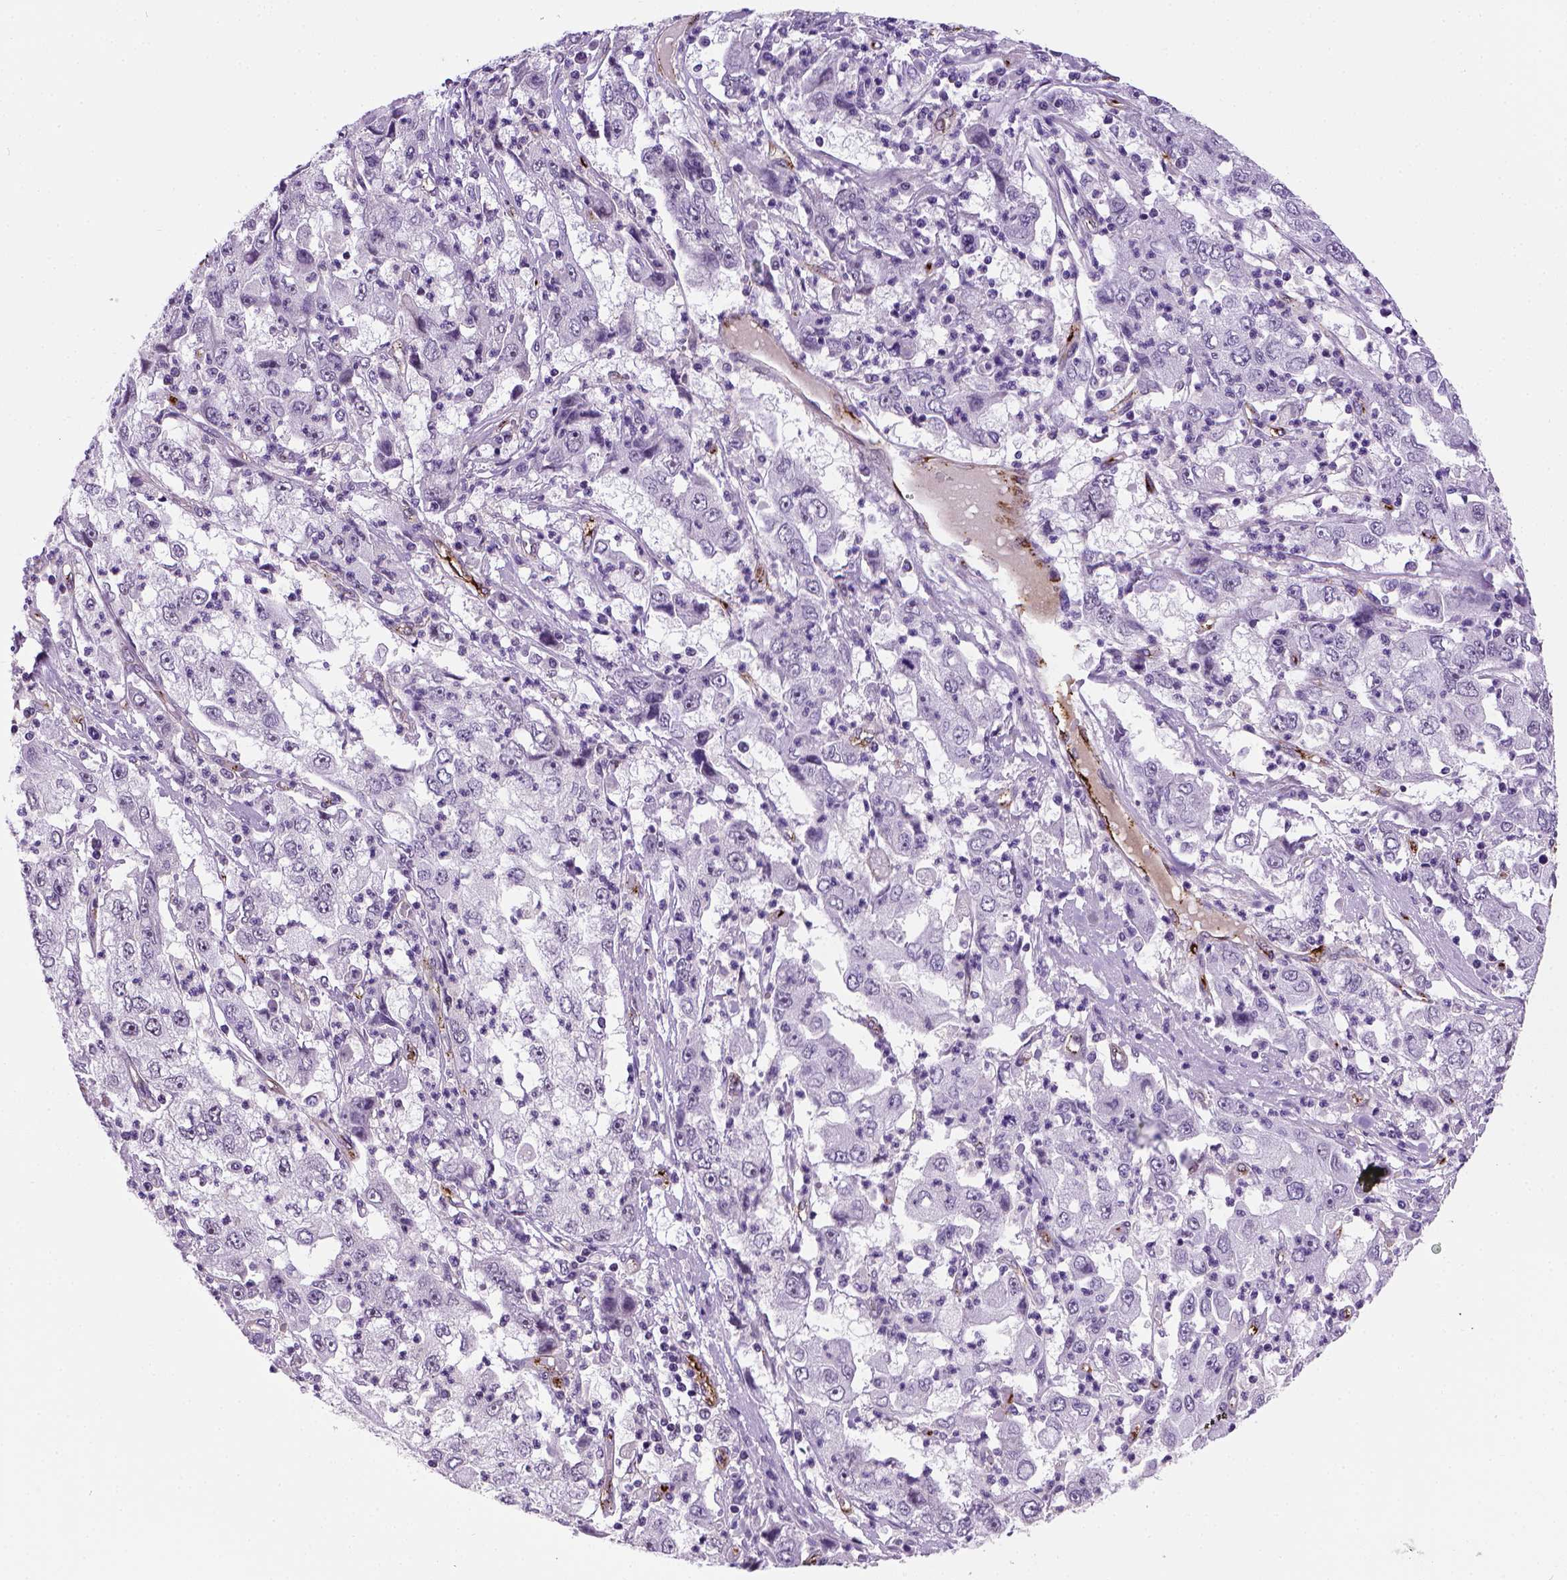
{"staining": {"intensity": "negative", "quantity": "none", "location": "none"}, "tissue": "cervical cancer", "cell_type": "Tumor cells", "image_type": "cancer", "snomed": [{"axis": "morphology", "description": "Squamous cell carcinoma, NOS"}, {"axis": "topography", "description": "Cervix"}], "caption": "Squamous cell carcinoma (cervical) stained for a protein using immunohistochemistry (IHC) displays no positivity tumor cells.", "gene": "VWF", "patient": {"sex": "female", "age": 36}}